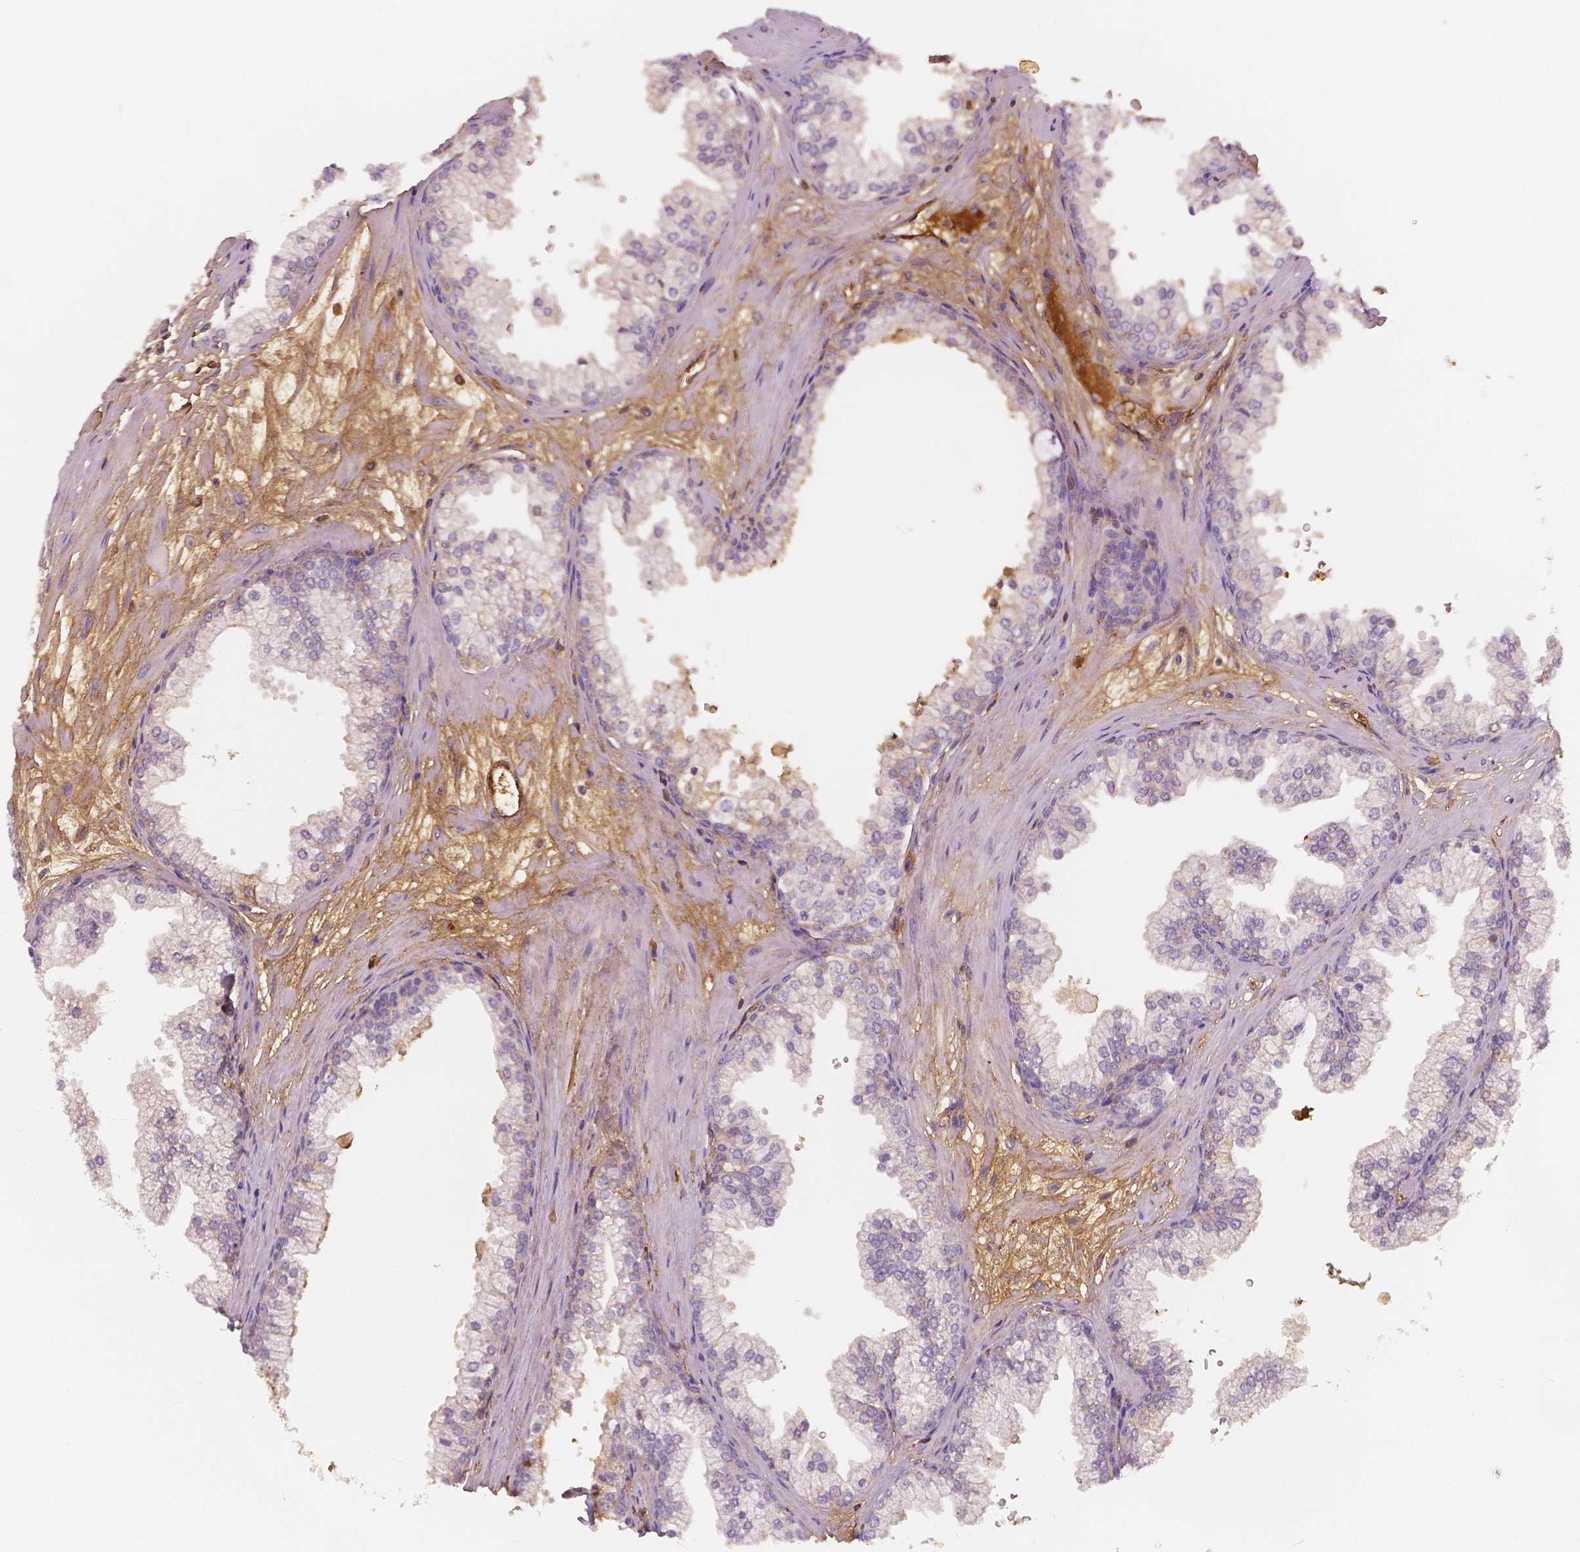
{"staining": {"intensity": "negative", "quantity": "none", "location": "none"}, "tissue": "prostate", "cell_type": "Glandular cells", "image_type": "normal", "snomed": [{"axis": "morphology", "description": "Normal tissue, NOS"}, {"axis": "topography", "description": "Prostate"}, {"axis": "topography", "description": "Peripheral nerve tissue"}], "caption": "Immunohistochemistry (IHC) of unremarkable human prostate displays no positivity in glandular cells. Brightfield microscopy of IHC stained with DAB (brown) and hematoxylin (blue), captured at high magnification.", "gene": "APOA4", "patient": {"sex": "male", "age": 61}}